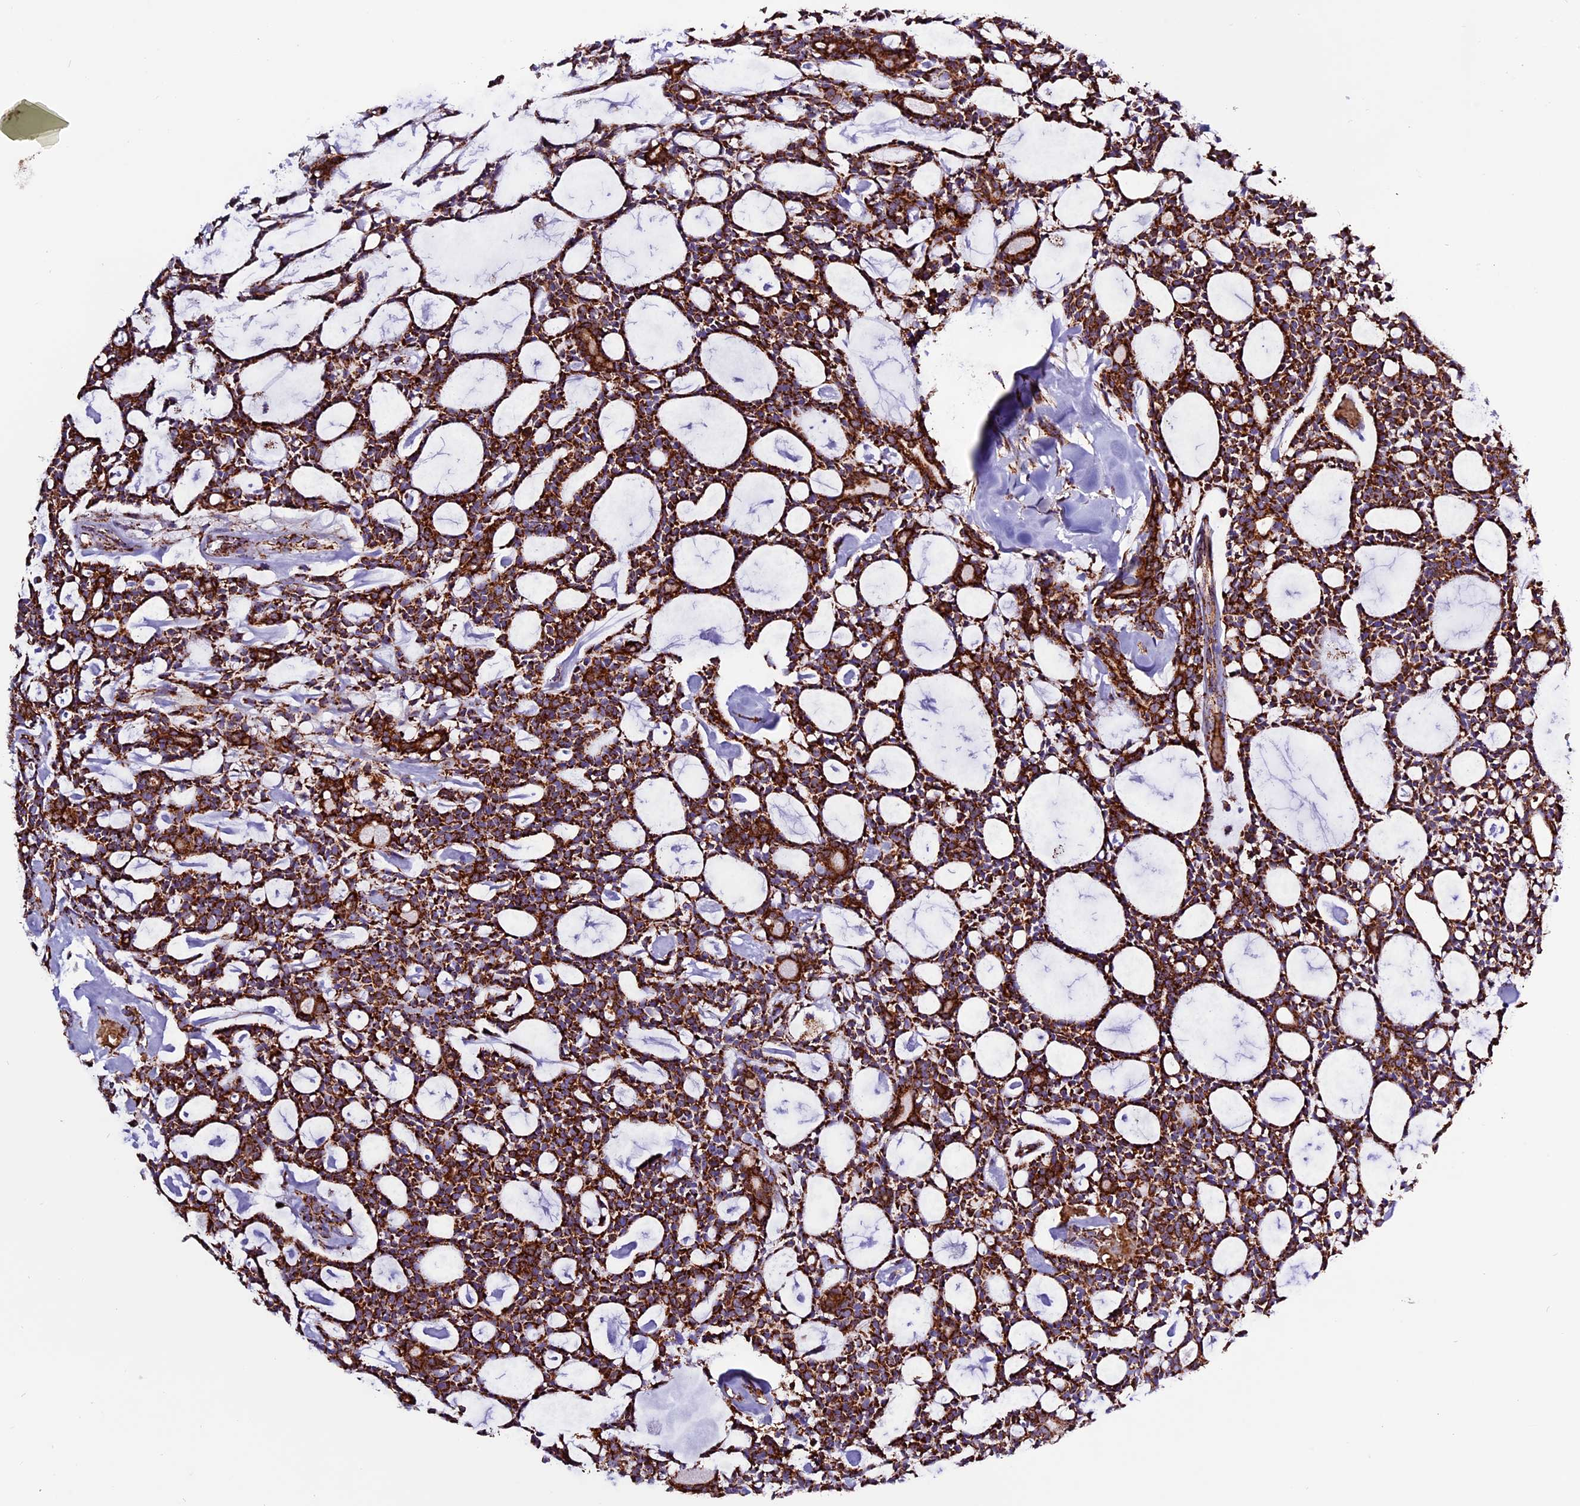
{"staining": {"intensity": "strong", "quantity": ">75%", "location": "cytoplasmic/membranous"}, "tissue": "head and neck cancer", "cell_type": "Tumor cells", "image_type": "cancer", "snomed": [{"axis": "morphology", "description": "Adenocarcinoma, NOS"}, {"axis": "topography", "description": "Salivary gland"}, {"axis": "topography", "description": "Head-Neck"}], "caption": "The photomicrograph displays a brown stain indicating the presence of a protein in the cytoplasmic/membranous of tumor cells in head and neck cancer (adenocarcinoma). Nuclei are stained in blue.", "gene": "CX3CL1", "patient": {"sex": "male", "age": 55}}